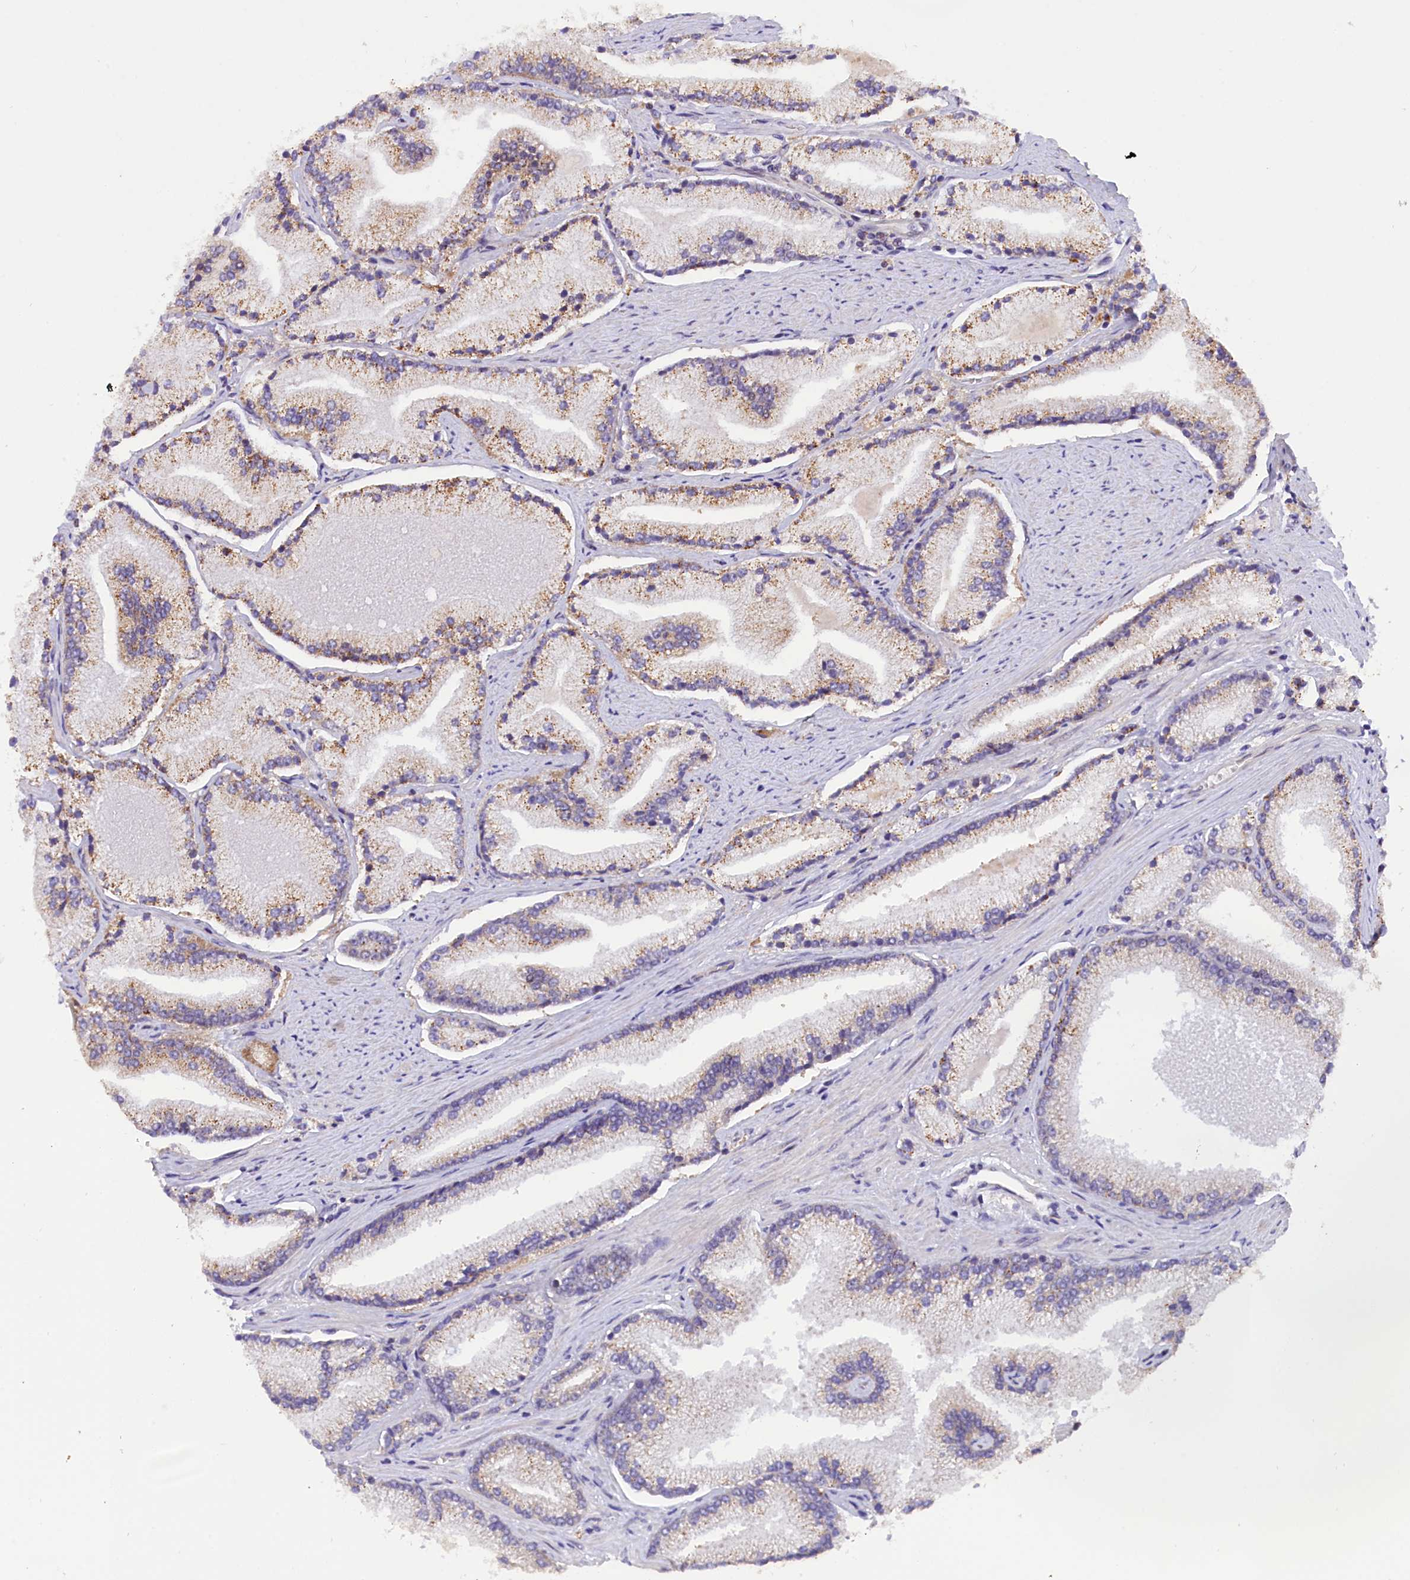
{"staining": {"intensity": "moderate", "quantity": "25%-75%", "location": "cytoplasmic/membranous"}, "tissue": "prostate cancer", "cell_type": "Tumor cells", "image_type": "cancer", "snomed": [{"axis": "morphology", "description": "Adenocarcinoma, High grade"}, {"axis": "topography", "description": "Prostate"}], "caption": "IHC photomicrograph of neoplastic tissue: prostate cancer stained using IHC reveals medium levels of moderate protein expression localized specifically in the cytoplasmic/membranous of tumor cells, appearing as a cytoplasmic/membranous brown color.", "gene": "SAMD4A", "patient": {"sex": "male", "age": 67}}